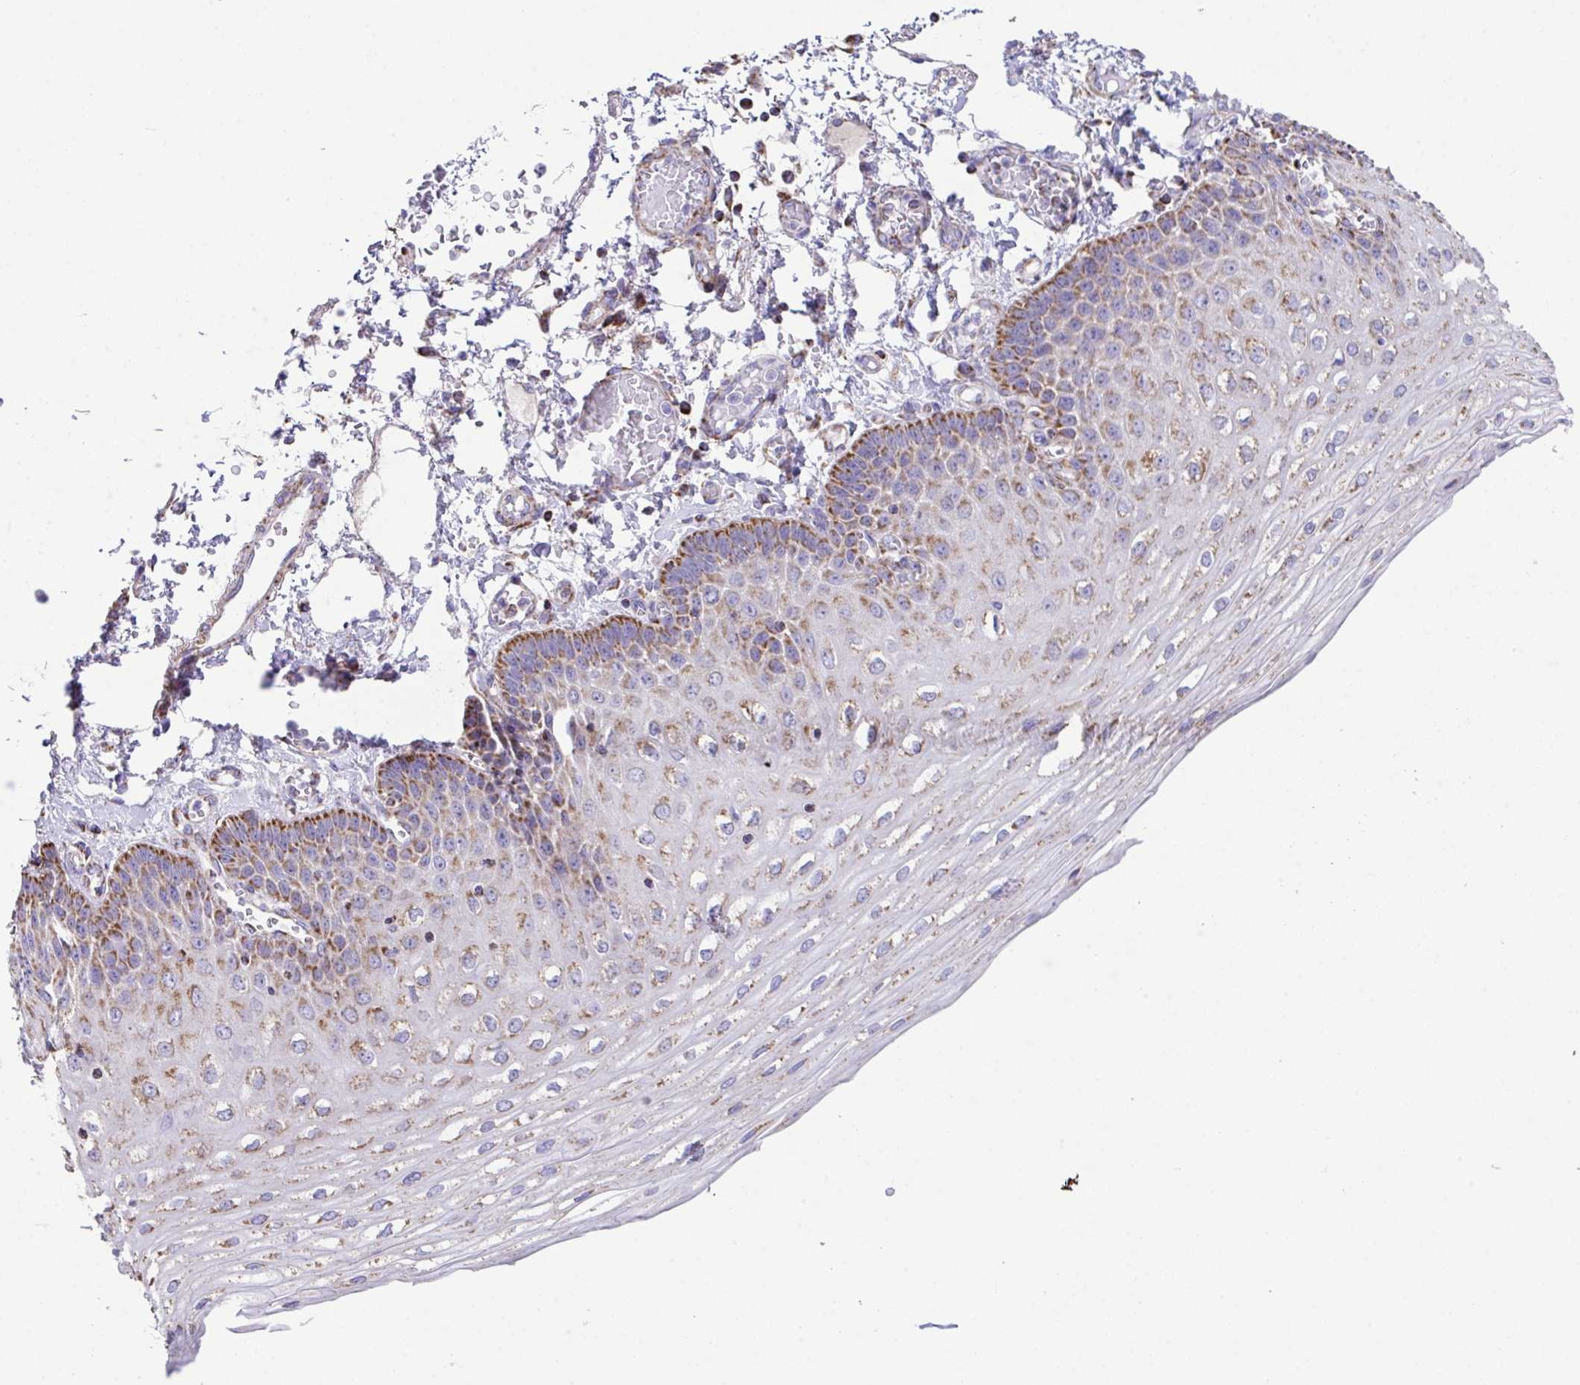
{"staining": {"intensity": "strong", "quantity": "25%-75%", "location": "cytoplasmic/membranous"}, "tissue": "esophagus", "cell_type": "Squamous epithelial cells", "image_type": "normal", "snomed": [{"axis": "morphology", "description": "Normal tissue, NOS"}, {"axis": "morphology", "description": "Adenocarcinoma, NOS"}, {"axis": "topography", "description": "Esophagus"}], "caption": "A high amount of strong cytoplasmic/membranous staining is appreciated in about 25%-75% of squamous epithelial cells in benign esophagus. Nuclei are stained in blue.", "gene": "PCMTD2", "patient": {"sex": "male", "age": 81}}